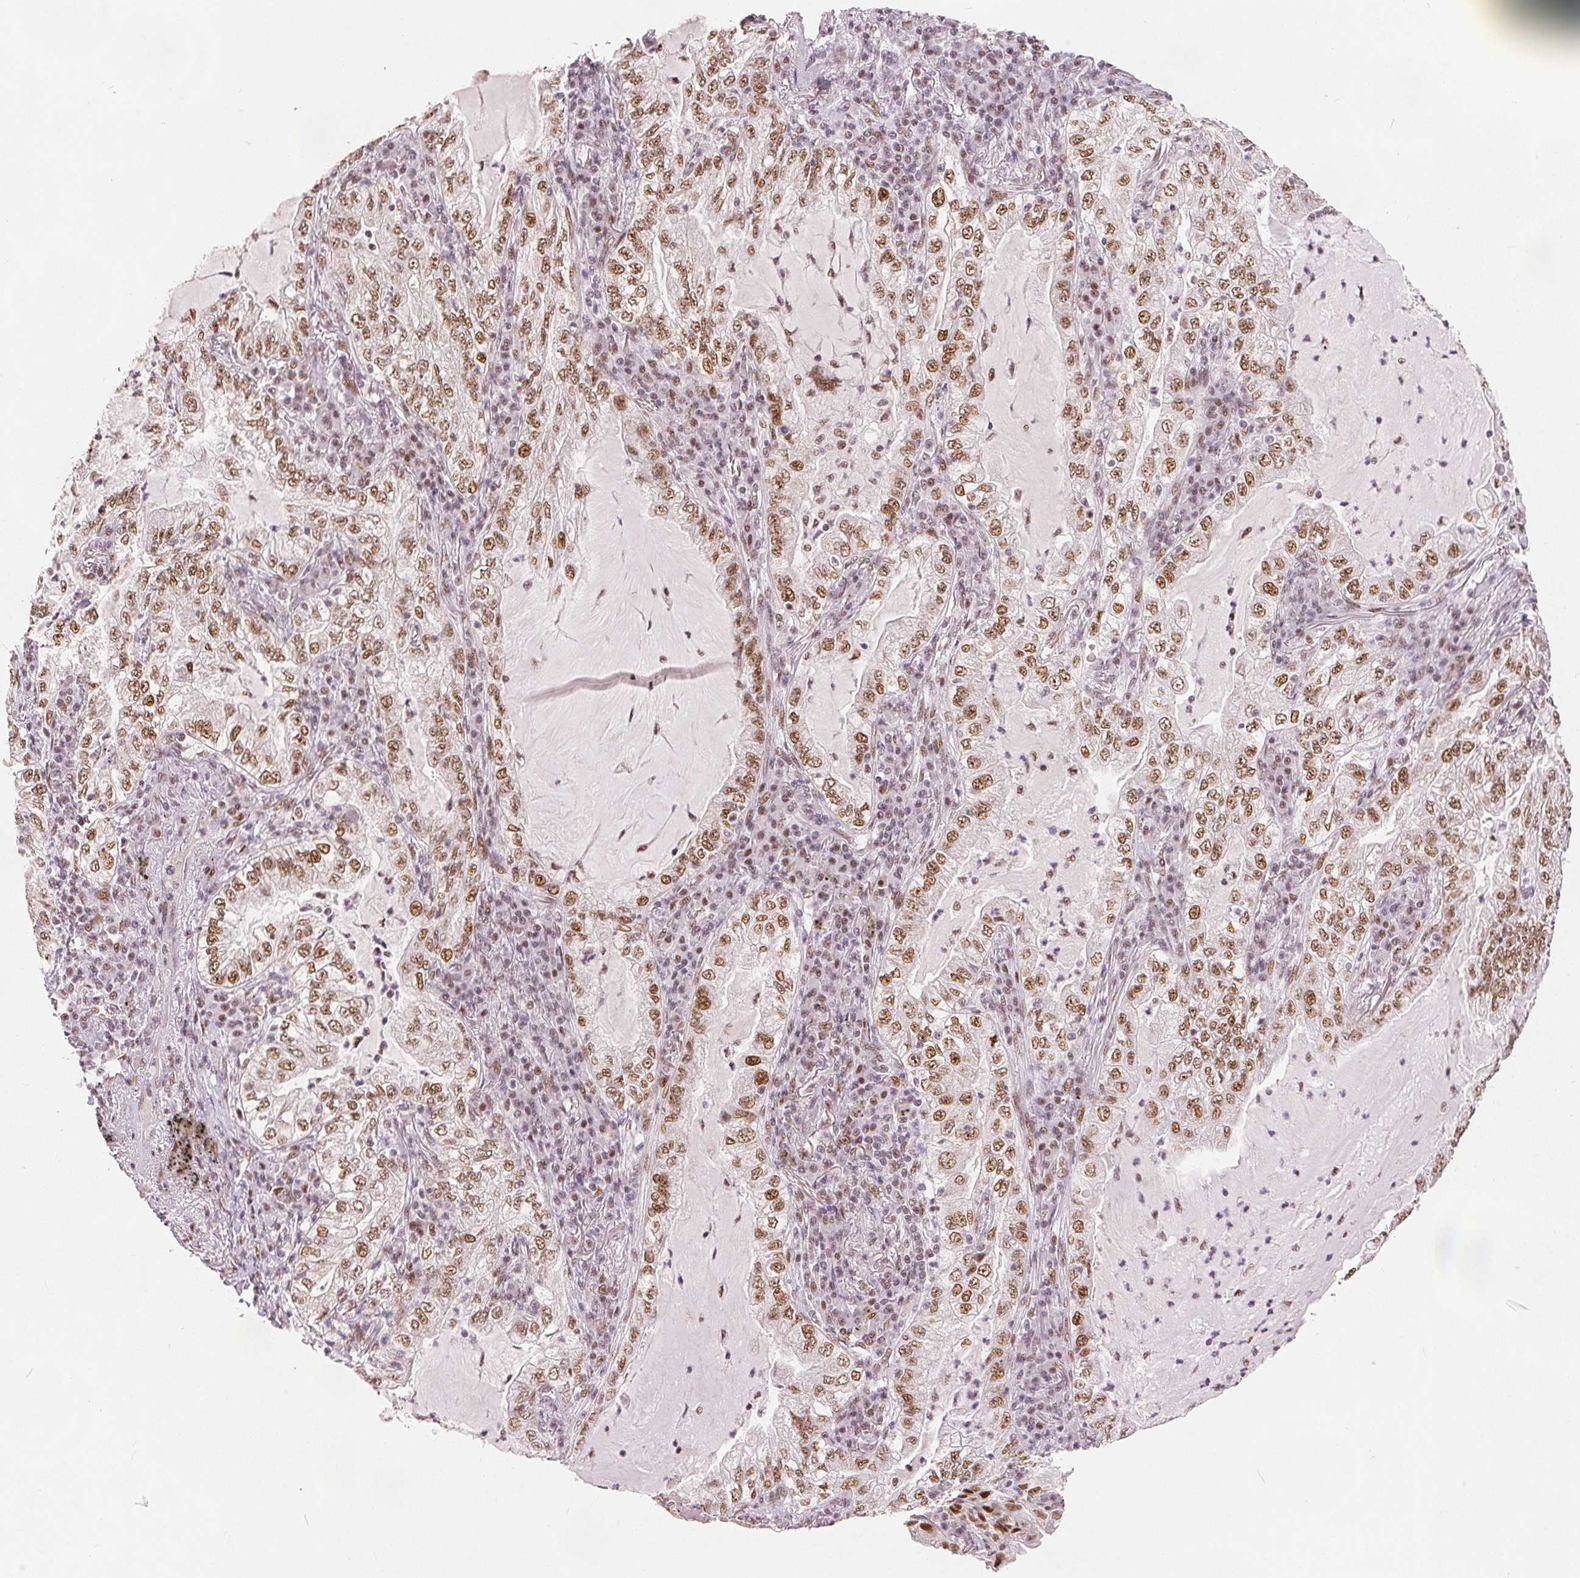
{"staining": {"intensity": "moderate", "quantity": ">75%", "location": "nuclear"}, "tissue": "lung cancer", "cell_type": "Tumor cells", "image_type": "cancer", "snomed": [{"axis": "morphology", "description": "Adenocarcinoma, NOS"}, {"axis": "topography", "description": "Lung"}], "caption": "This histopathology image shows lung cancer (adenocarcinoma) stained with immunohistochemistry to label a protein in brown. The nuclear of tumor cells show moderate positivity for the protein. Nuclei are counter-stained blue.", "gene": "ZNF703", "patient": {"sex": "female", "age": 73}}